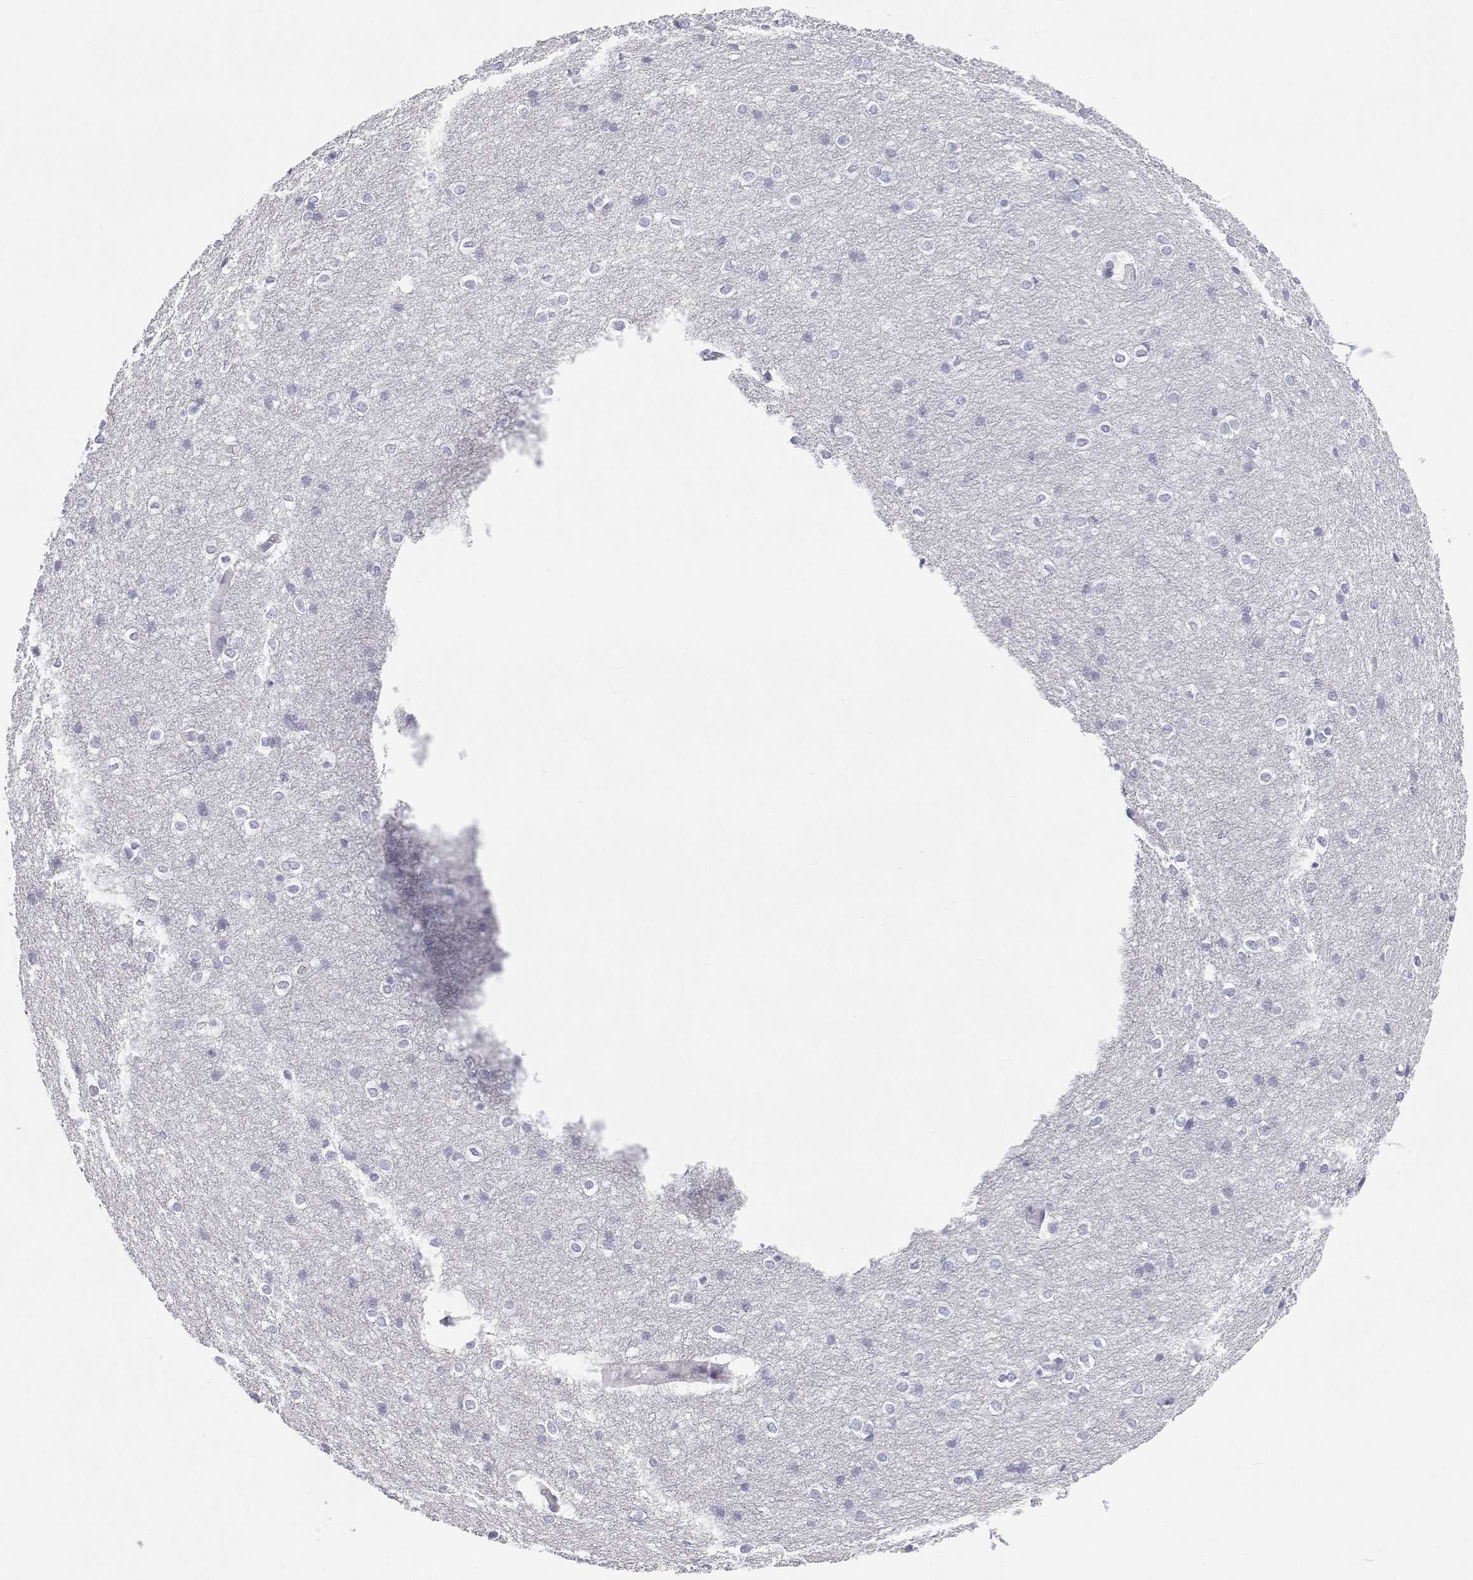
{"staining": {"intensity": "negative", "quantity": "none", "location": "none"}, "tissue": "cerebral cortex", "cell_type": "Endothelial cells", "image_type": "normal", "snomed": [{"axis": "morphology", "description": "Normal tissue, NOS"}, {"axis": "topography", "description": "Cerebral cortex"}], "caption": "The photomicrograph exhibits no staining of endothelial cells in normal cerebral cortex.", "gene": "ANKRD65", "patient": {"sex": "male", "age": 37}}